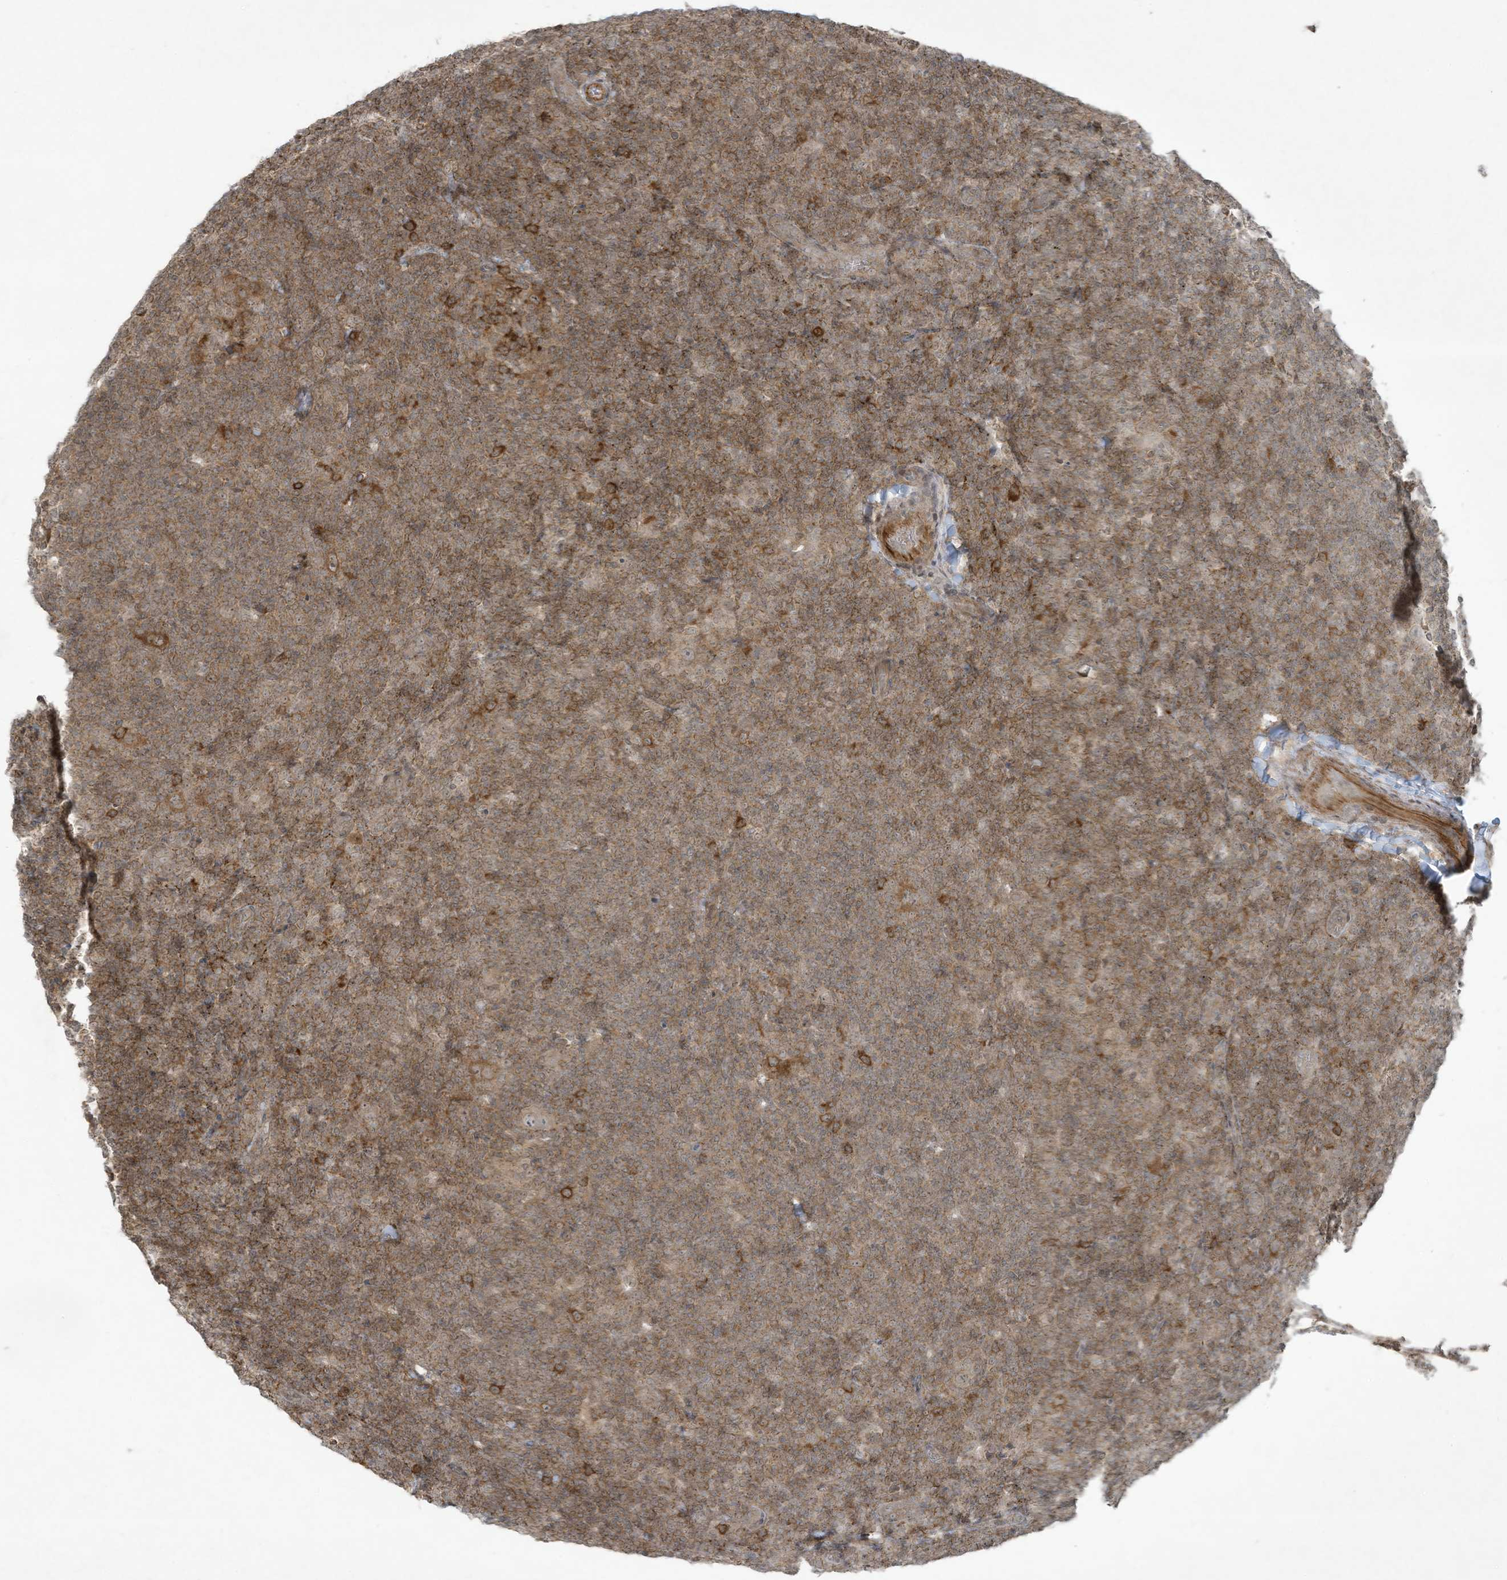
{"staining": {"intensity": "moderate", "quantity": ">75%", "location": "cytoplasmic/membranous,nuclear"}, "tissue": "lymphoma", "cell_type": "Tumor cells", "image_type": "cancer", "snomed": [{"axis": "morphology", "description": "Hodgkin's disease, NOS"}, {"axis": "topography", "description": "Lymph node"}], "caption": "Immunohistochemical staining of Hodgkin's disease reveals medium levels of moderate cytoplasmic/membranous and nuclear positivity in approximately >75% of tumor cells.", "gene": "ZNF263", "patient": {"sex": "female", "age": 57}}